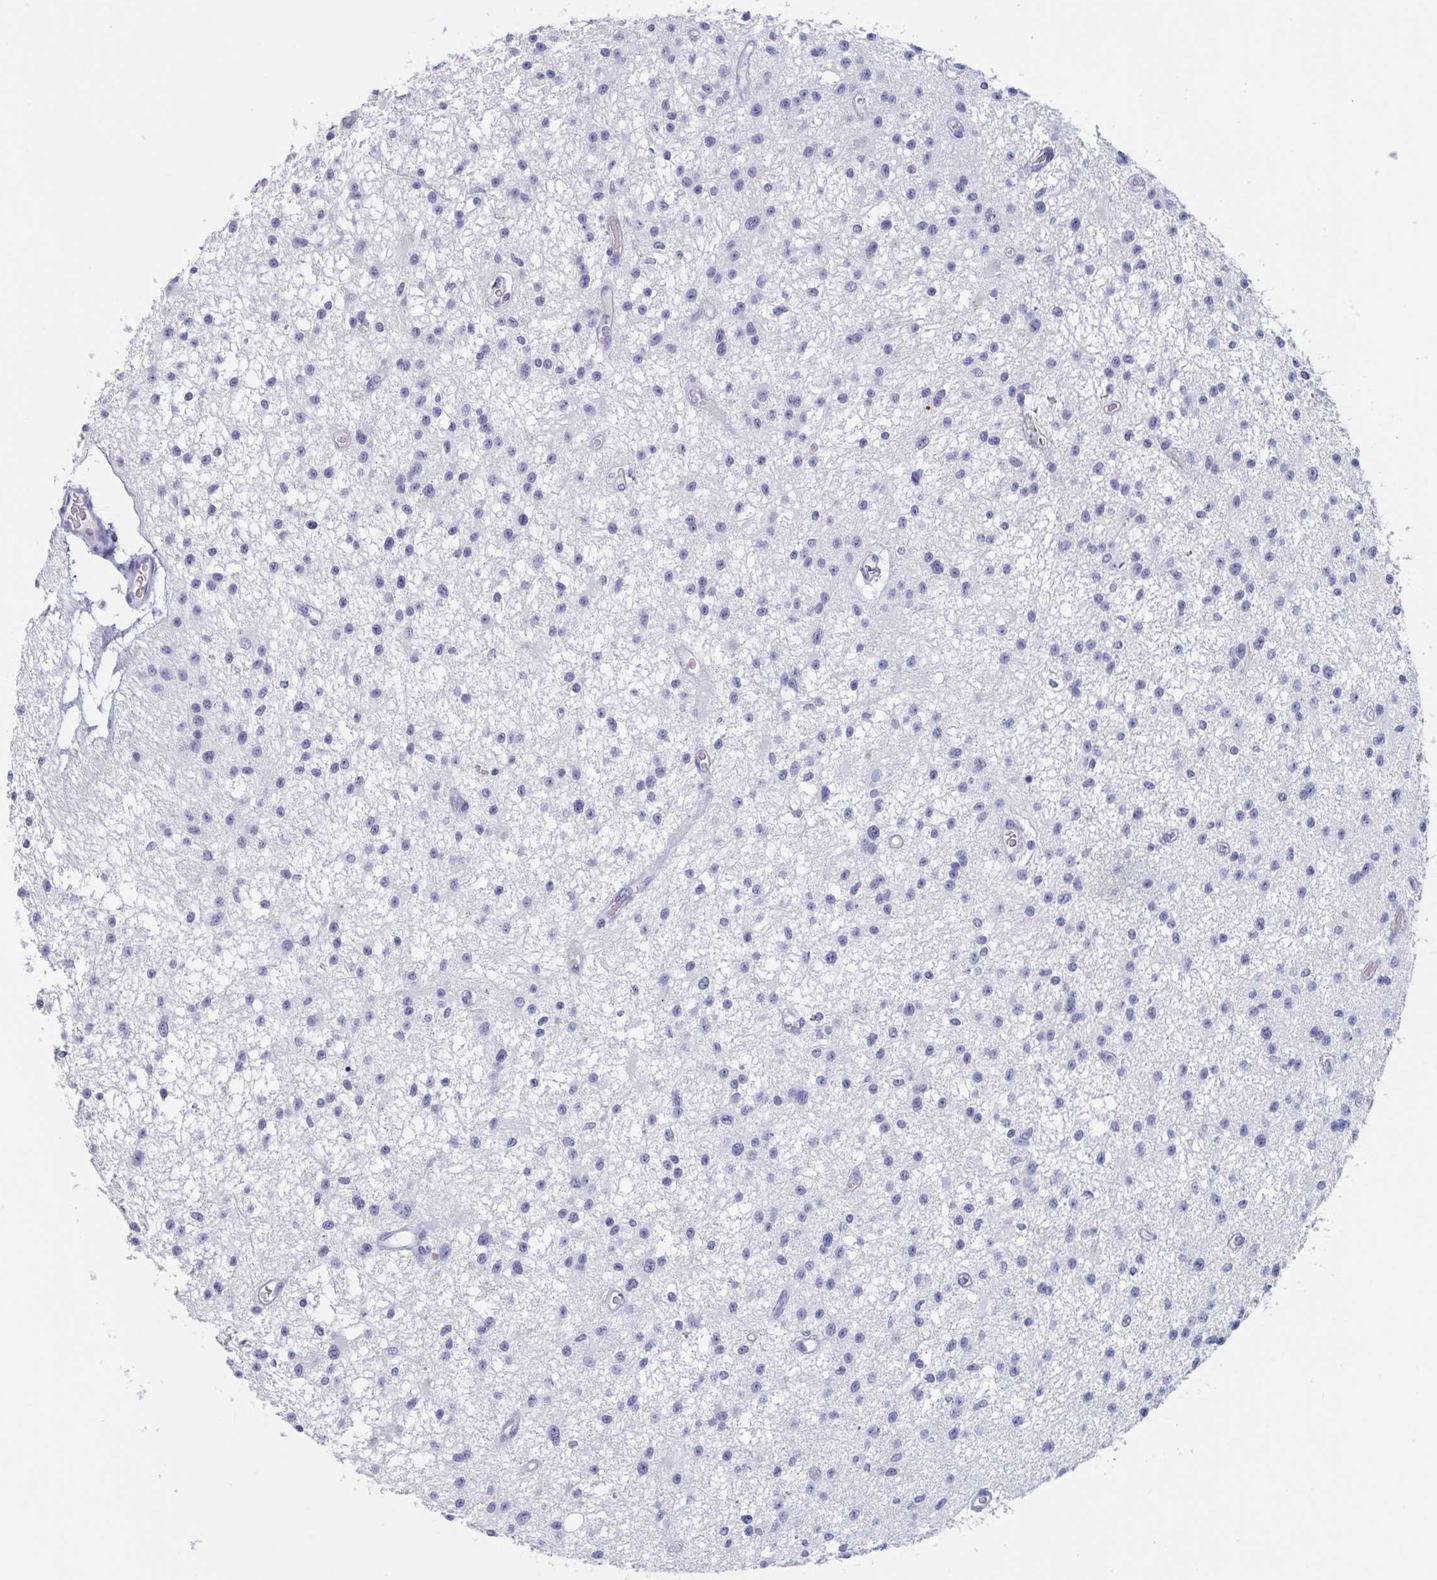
{"staining": {"intensity": "negative", "quantity": "none", "location": "none"}, "tissue": "glioma", "cell_type": "Tumor cells", "image_type": "cancer", "snomed": [{"axis": "morphology", "description": "Glioma, malignant, Low grade"}, {"axis": "topography", "description": "Brain"}], "caption": "Tumor cells are negative for brown protein staining in glioma.", "gene": "DPEP3", "patient": {"sex": "male", "age": 43}}